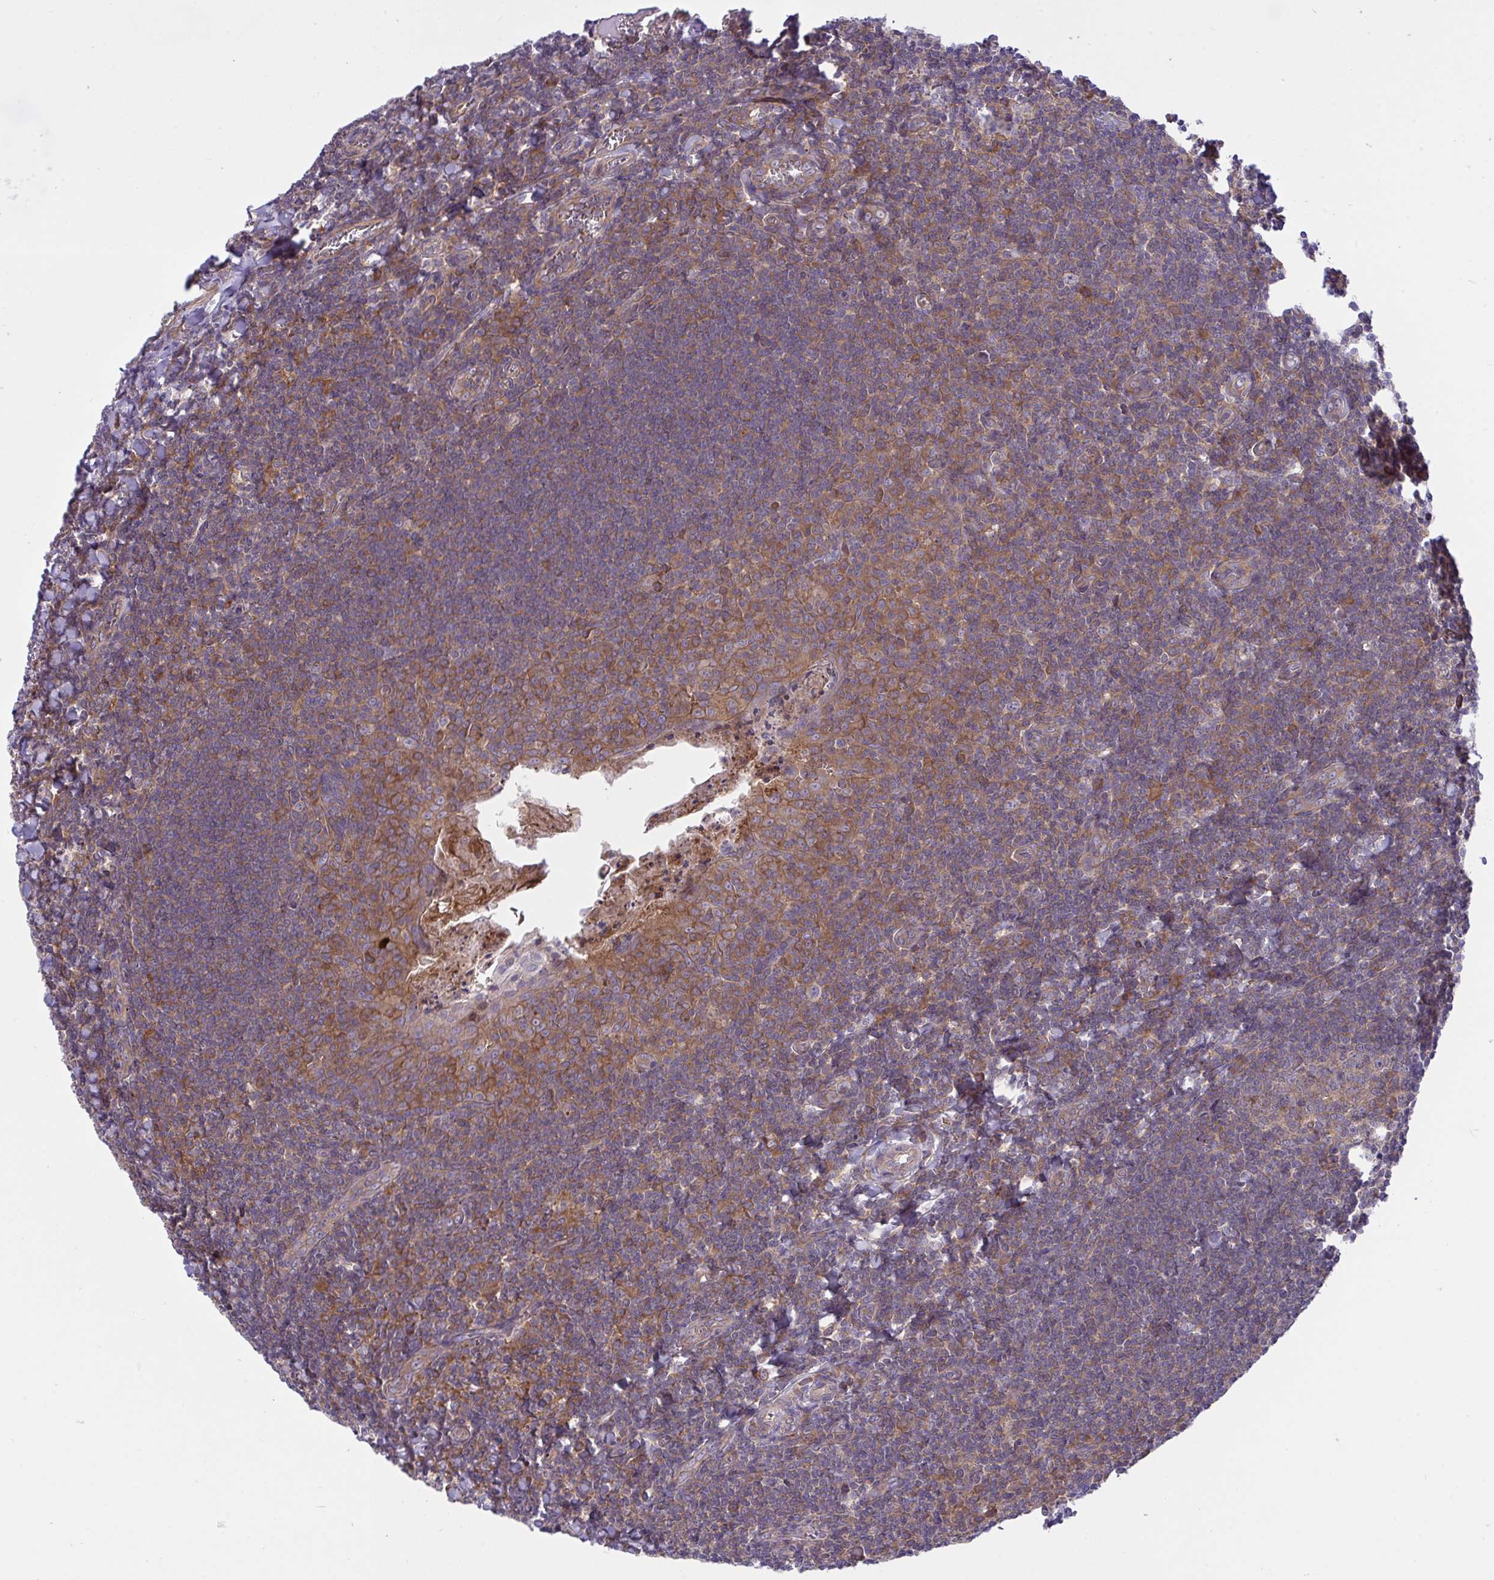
{"staining": {"intensity": "weak", "quantity": "25%-75%", "location": "cytoplasmic/membranous"}, "tissue": "tonsil", "cell_type": "Germinal center cells", "image_type": "normal", "snomed": [{"axis": "morphology", "description": "Normal tissue, NOS"}, {"axis": "topography", "description": "Tonsil"}], "caption": "This photomicrograph shows immunohistochemistry staining of unremarkable human tonsil, with low weak cytoplasmic/membranous staining in about 25%-75% of germinal center cells.", "gene": "GRB14", "patient": {"sex": "male", "age": 27}}